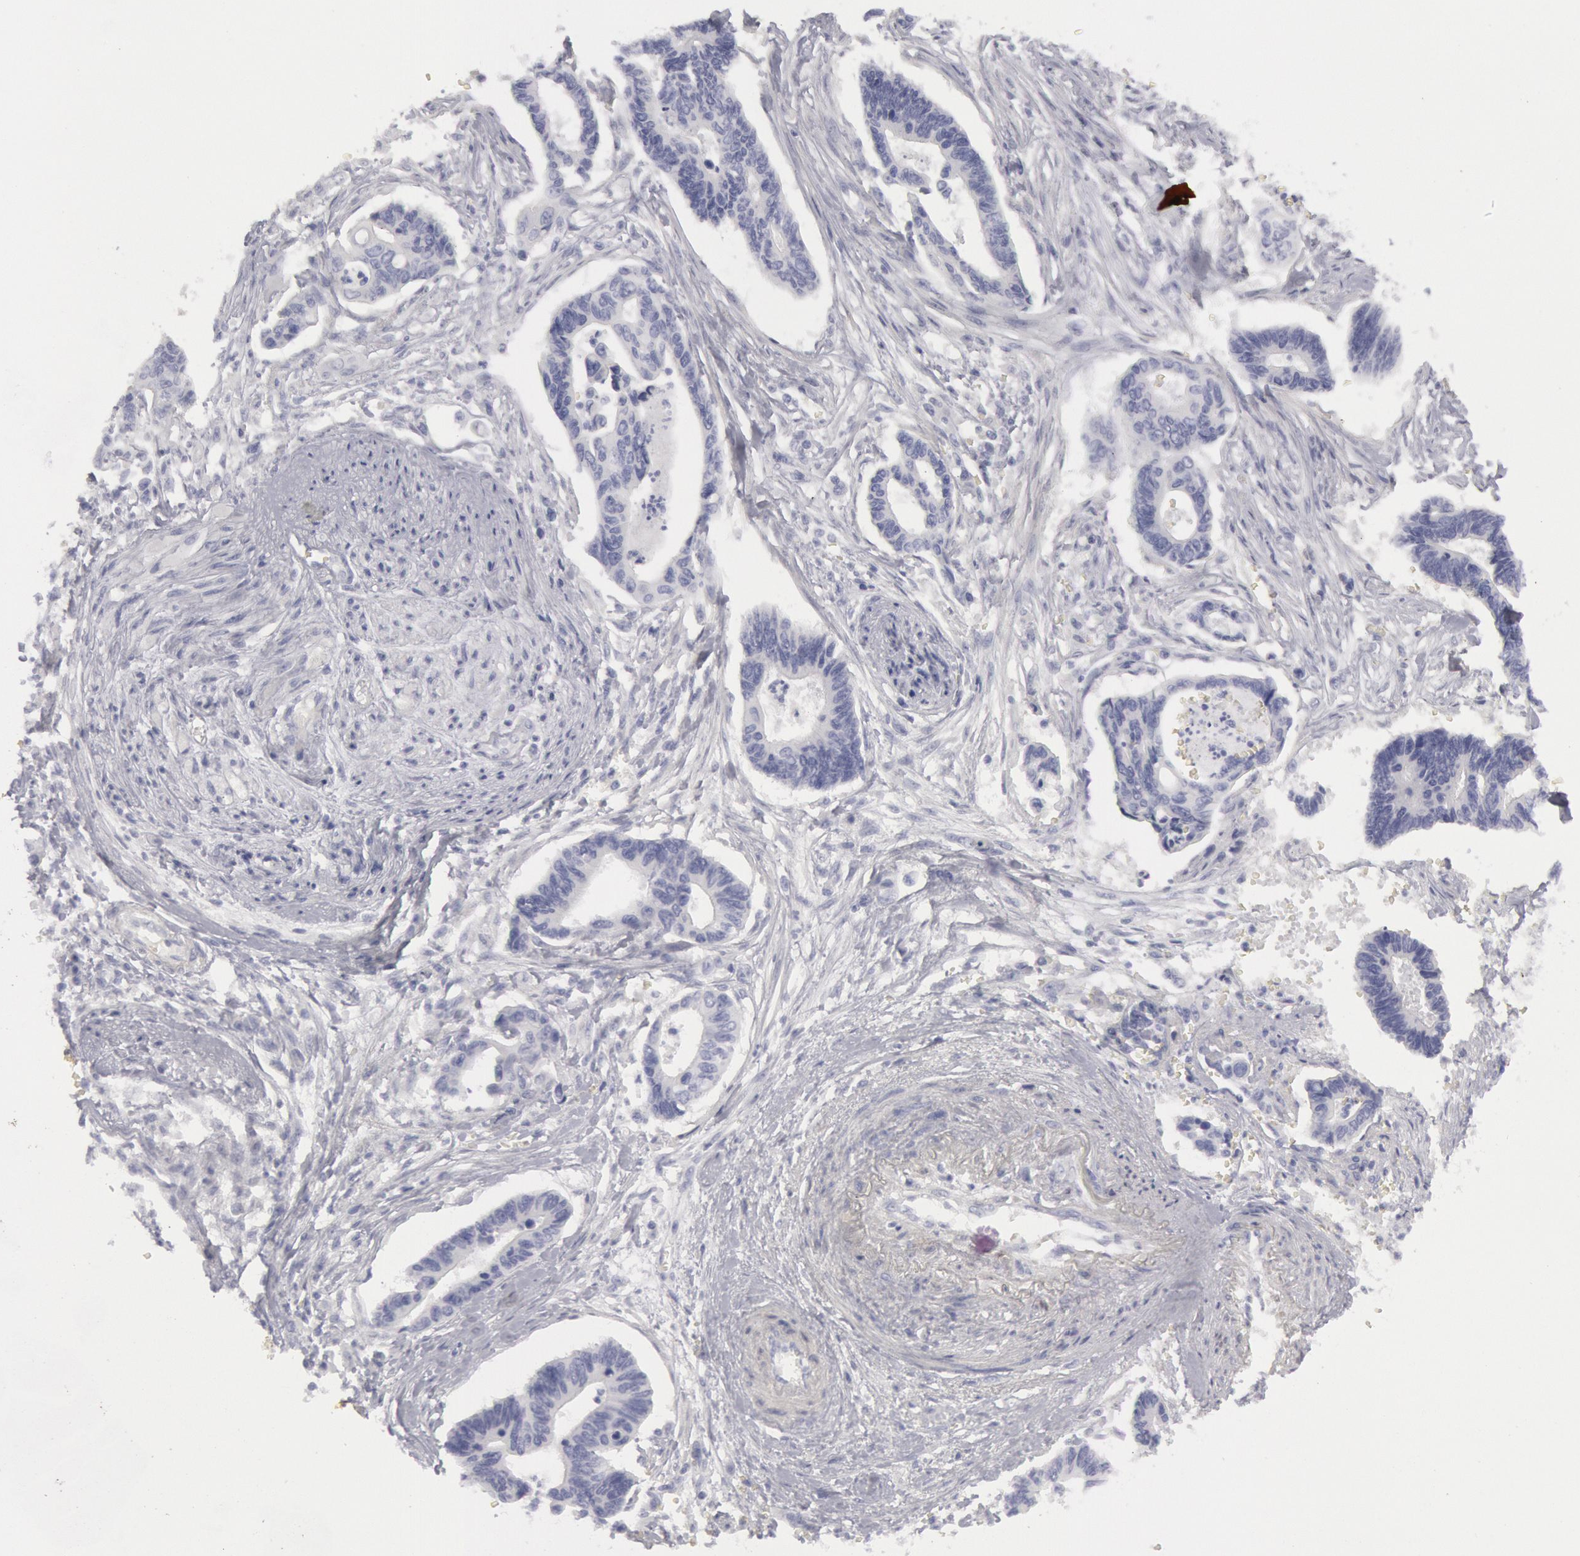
{"staining": {"intensity": "negative", "quantity": "none", "location": "none"}, "tissue": "pancreatic cancer", "cell_type": "Tumor cells", "image_type": "cancer", "snomed": [{"axis": "morphology", "description": "Adenocarcinoma, NOS"}, {"axis": "topography", "description": "Pancreas"}], "caption": "The immunohistochemistry (IHC) histopathology image has no significant expression in tumor cells of pancreatic adenocarcinoma tissue. (Stains: DAB immunohistochemistry with hematoxylin counter stain, Microscopy: brightfield microscopy at high magnification).", "gene": "FHL1", "patient": {"sex": "female", "age": 70}}